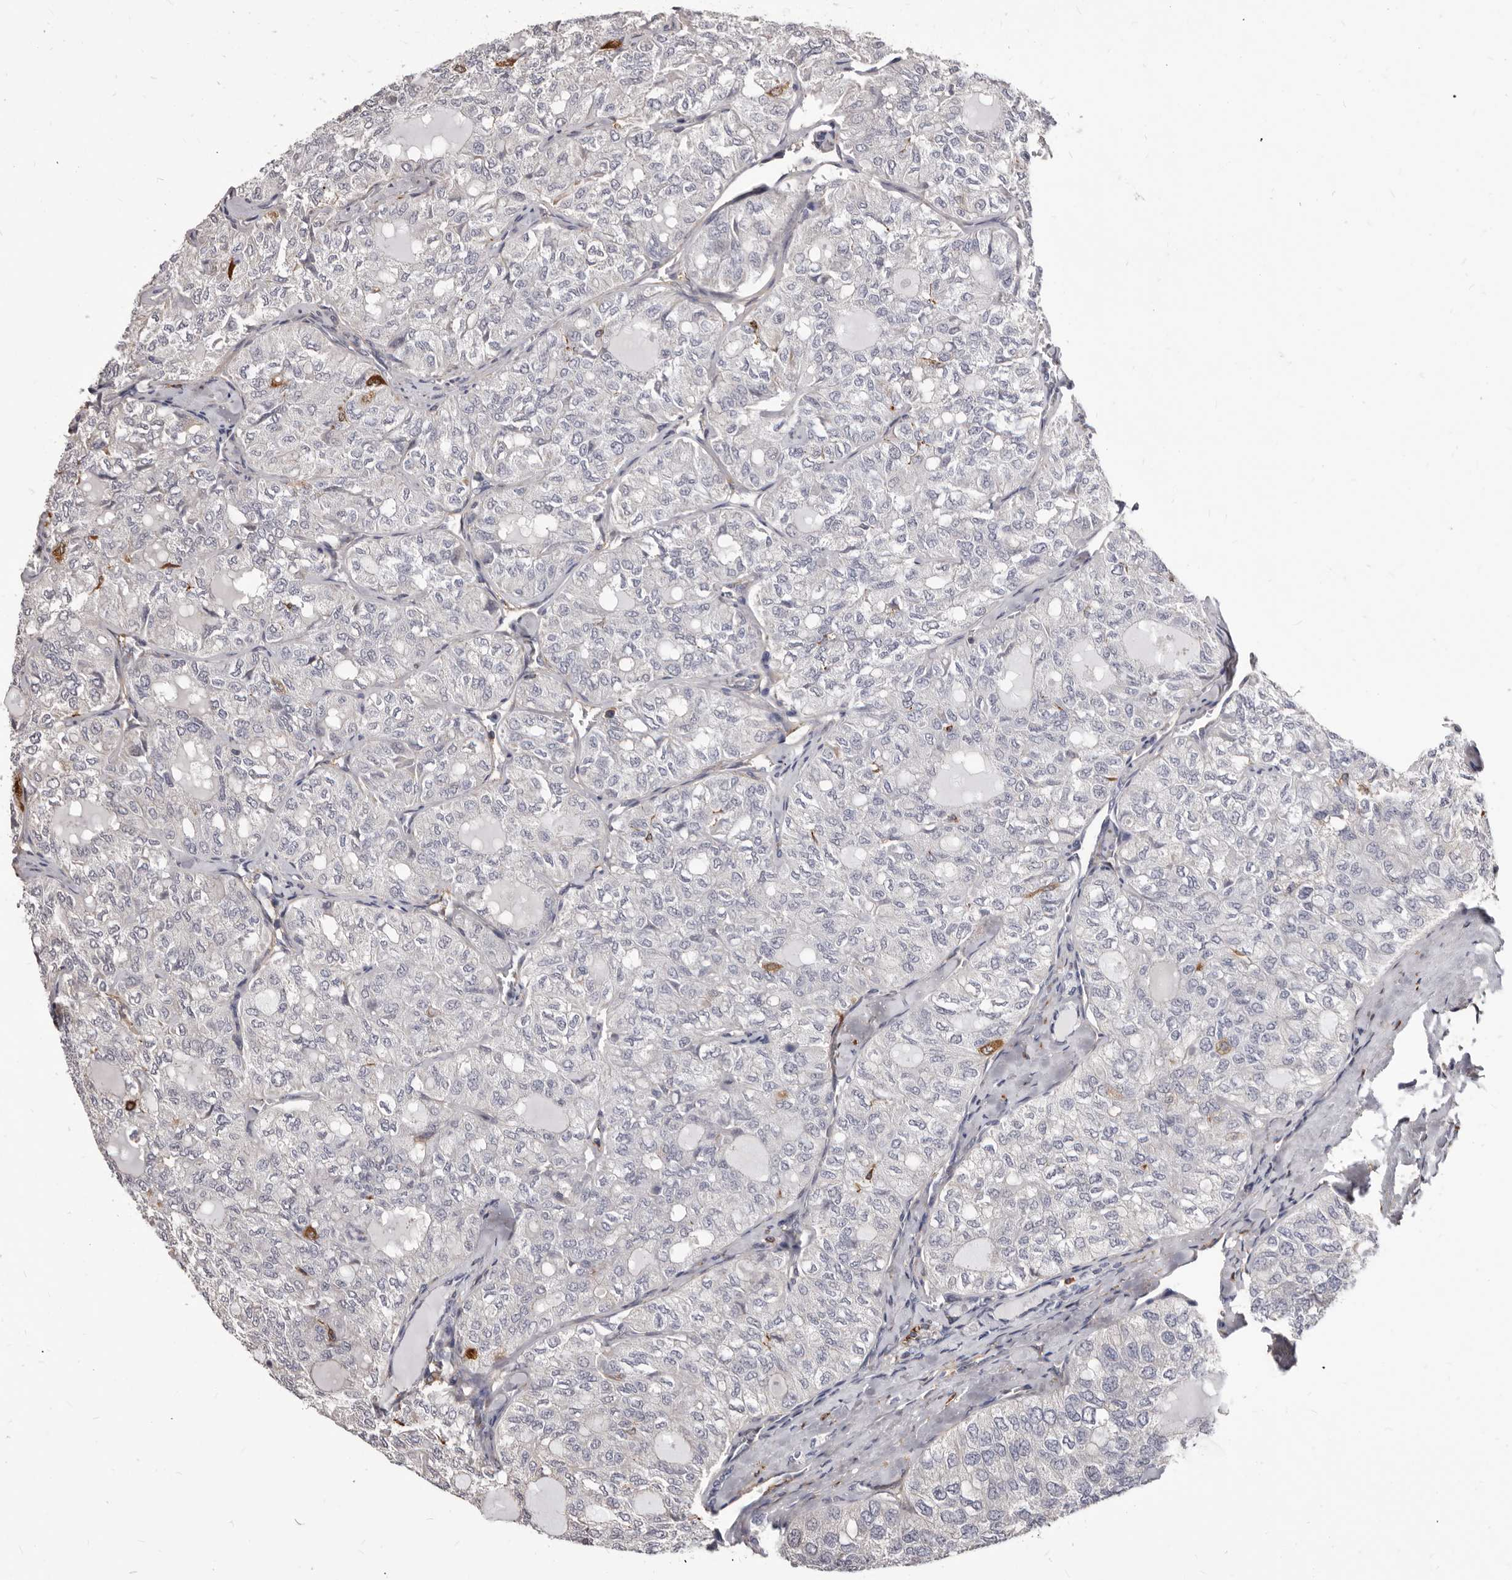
{"staining": {"intensity": "negative", "quantity": "none", "location": "none"}, "tissue": "thyroid cancer", "cell_type": "Tumor cells", "image_type": "cancer", "snomed": [{"axis": "morphology", "description": "Follicular adenoma carcinoma, NOS"}, {"axis": "topography", "description": "Thyroid gland"}], "caption": "Immunohistochemical staining of follicular adenoma carcinoma (thyroid) displays no significant staining in tumor cells.", "gene": "NIBAN1", "patient": {"sex": "male", "age": 75}}